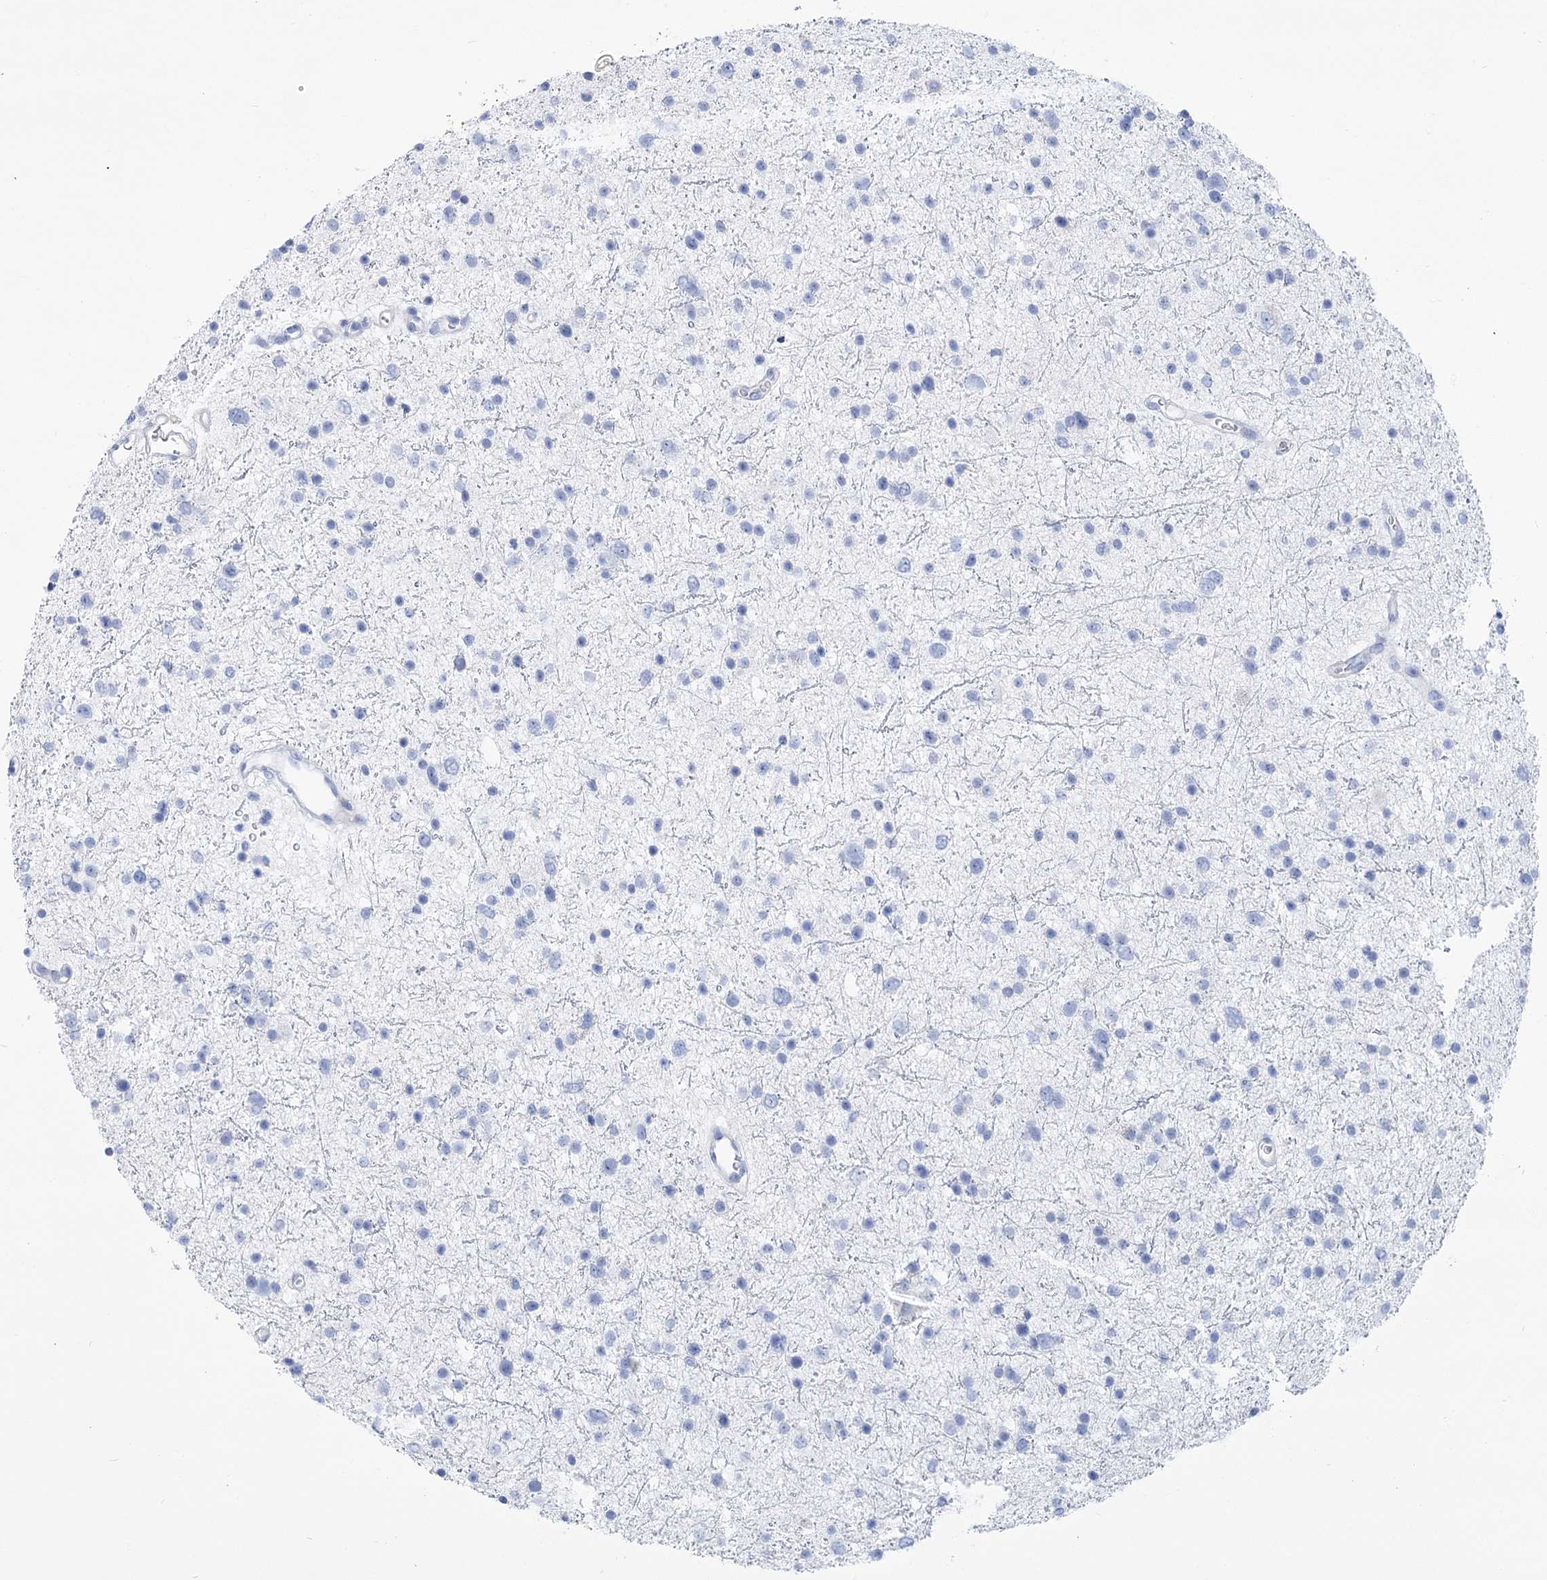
{"staining": {"intensity": "negative", "quantity": "none", "location": "none"}, "tissue": "glioma", "cell_type": "Tumor cells", "image_type": "cancer", "snomed": [{"axis": "morphology", "description": "Glioma, malignant, Low grade"}, {"axis": "topography", "description": "Brain"}], "caption": "Micrograph shows no protein positivity in tumor cells of malignant glioma (low-grade) tissue.", "gene": "PCDHA1", "patient": {"sex": "female", "age": 37}}